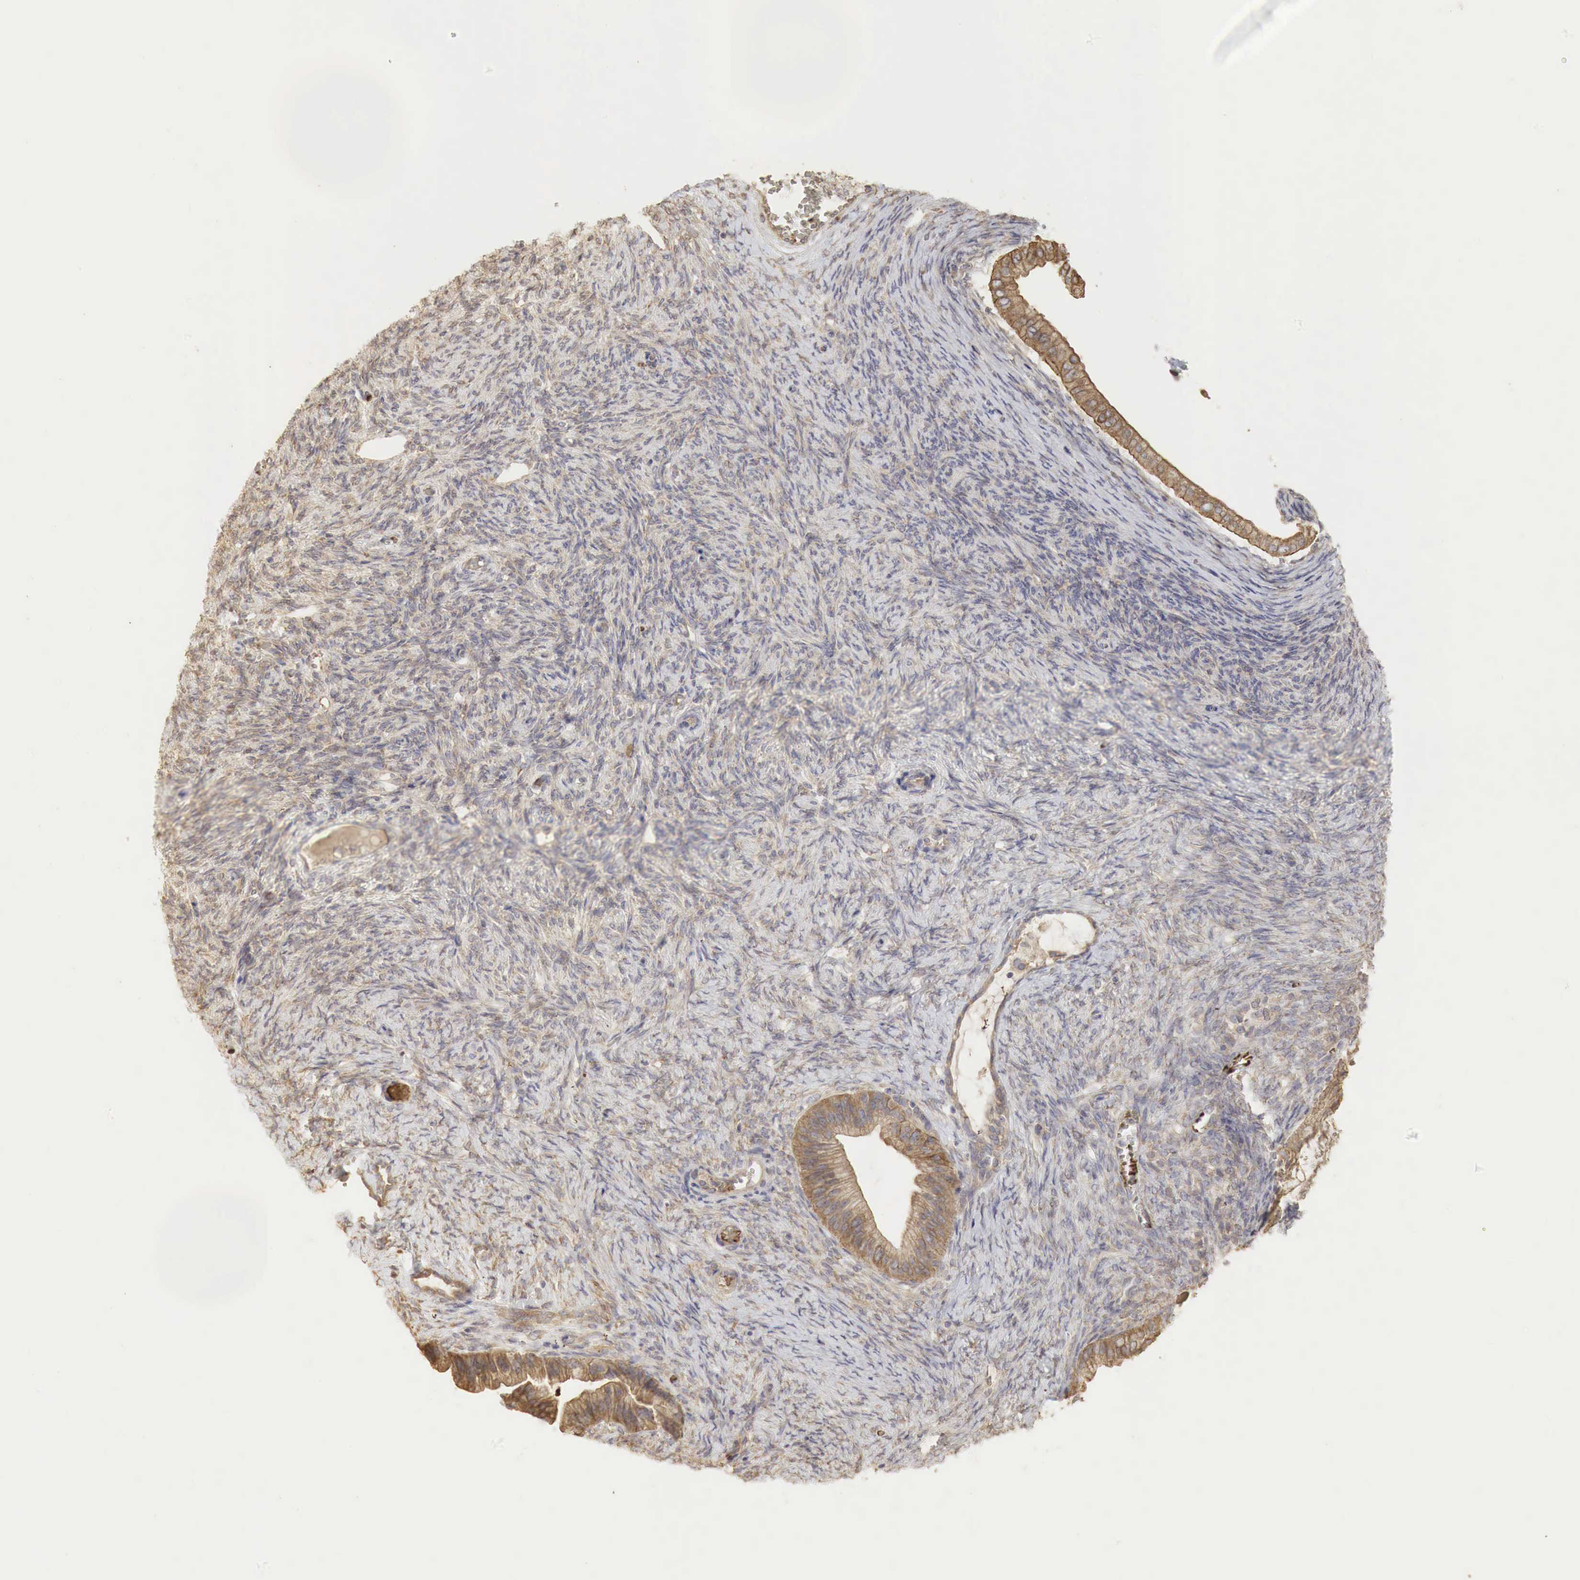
{"staining": {"intensity": "weak", "quantity": ">75%", "location": "cytoplasmic/membranous"}, "tissue": "ovarian cancer", "cell_type": "Tumor cells", "image_type": "cancer", "snomed": [{"axis": "morphology", "description": "Cystadenocarcinoma, mucinous, NOS"}, {"axis": "topography", "description": "Ovary"}], "caption": "Ovarian mucinous cystadenocarcinoma stained with a brown dye shows weak cytoplasmic/membranous positive staining in about >75% of tumor cells.", "gene": "PABPC5", "patient": {"sex": "female", "age": 57}}